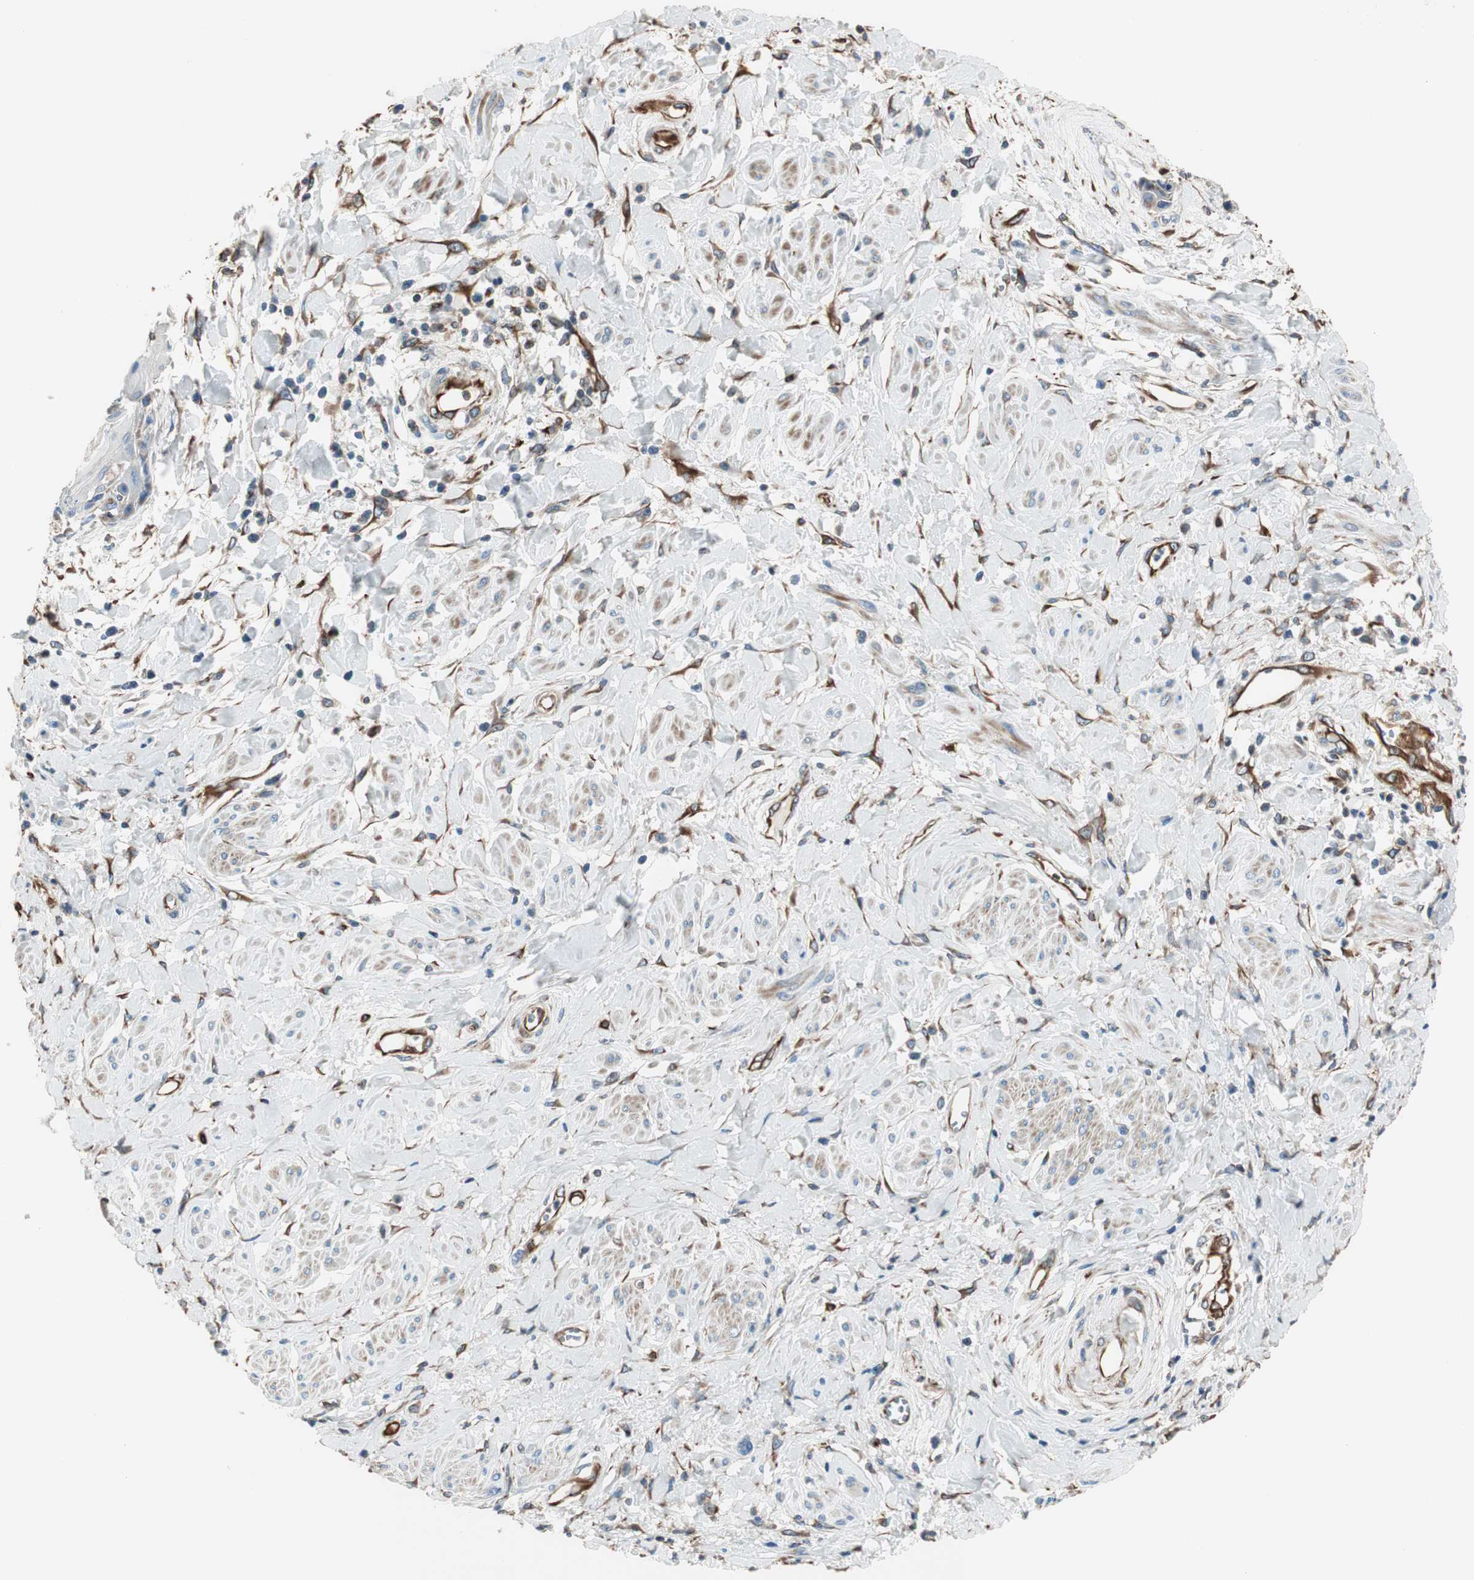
{"staining": {"intensity": "negative", "quantity": "none", "location": "none"}, "tissue": "cervical cancer", "cell_type": "Tumor cells", "image_type": "cancer", "snomed": [{"axis": "morphology", "description": "Squamous cell carcinoma, NOS"}, {"axis": "topography", "description": "Cervix"}], "caption": "Immunohistochemistry image of neoplastic tissue: human cervical cancer stained with DAB (3,3'-diaminobenzidine) demonstrates no significant protein positivity in tumor cells.", "gene": "SRCIN1", "patient": {"sex": "female", "age": 57}}